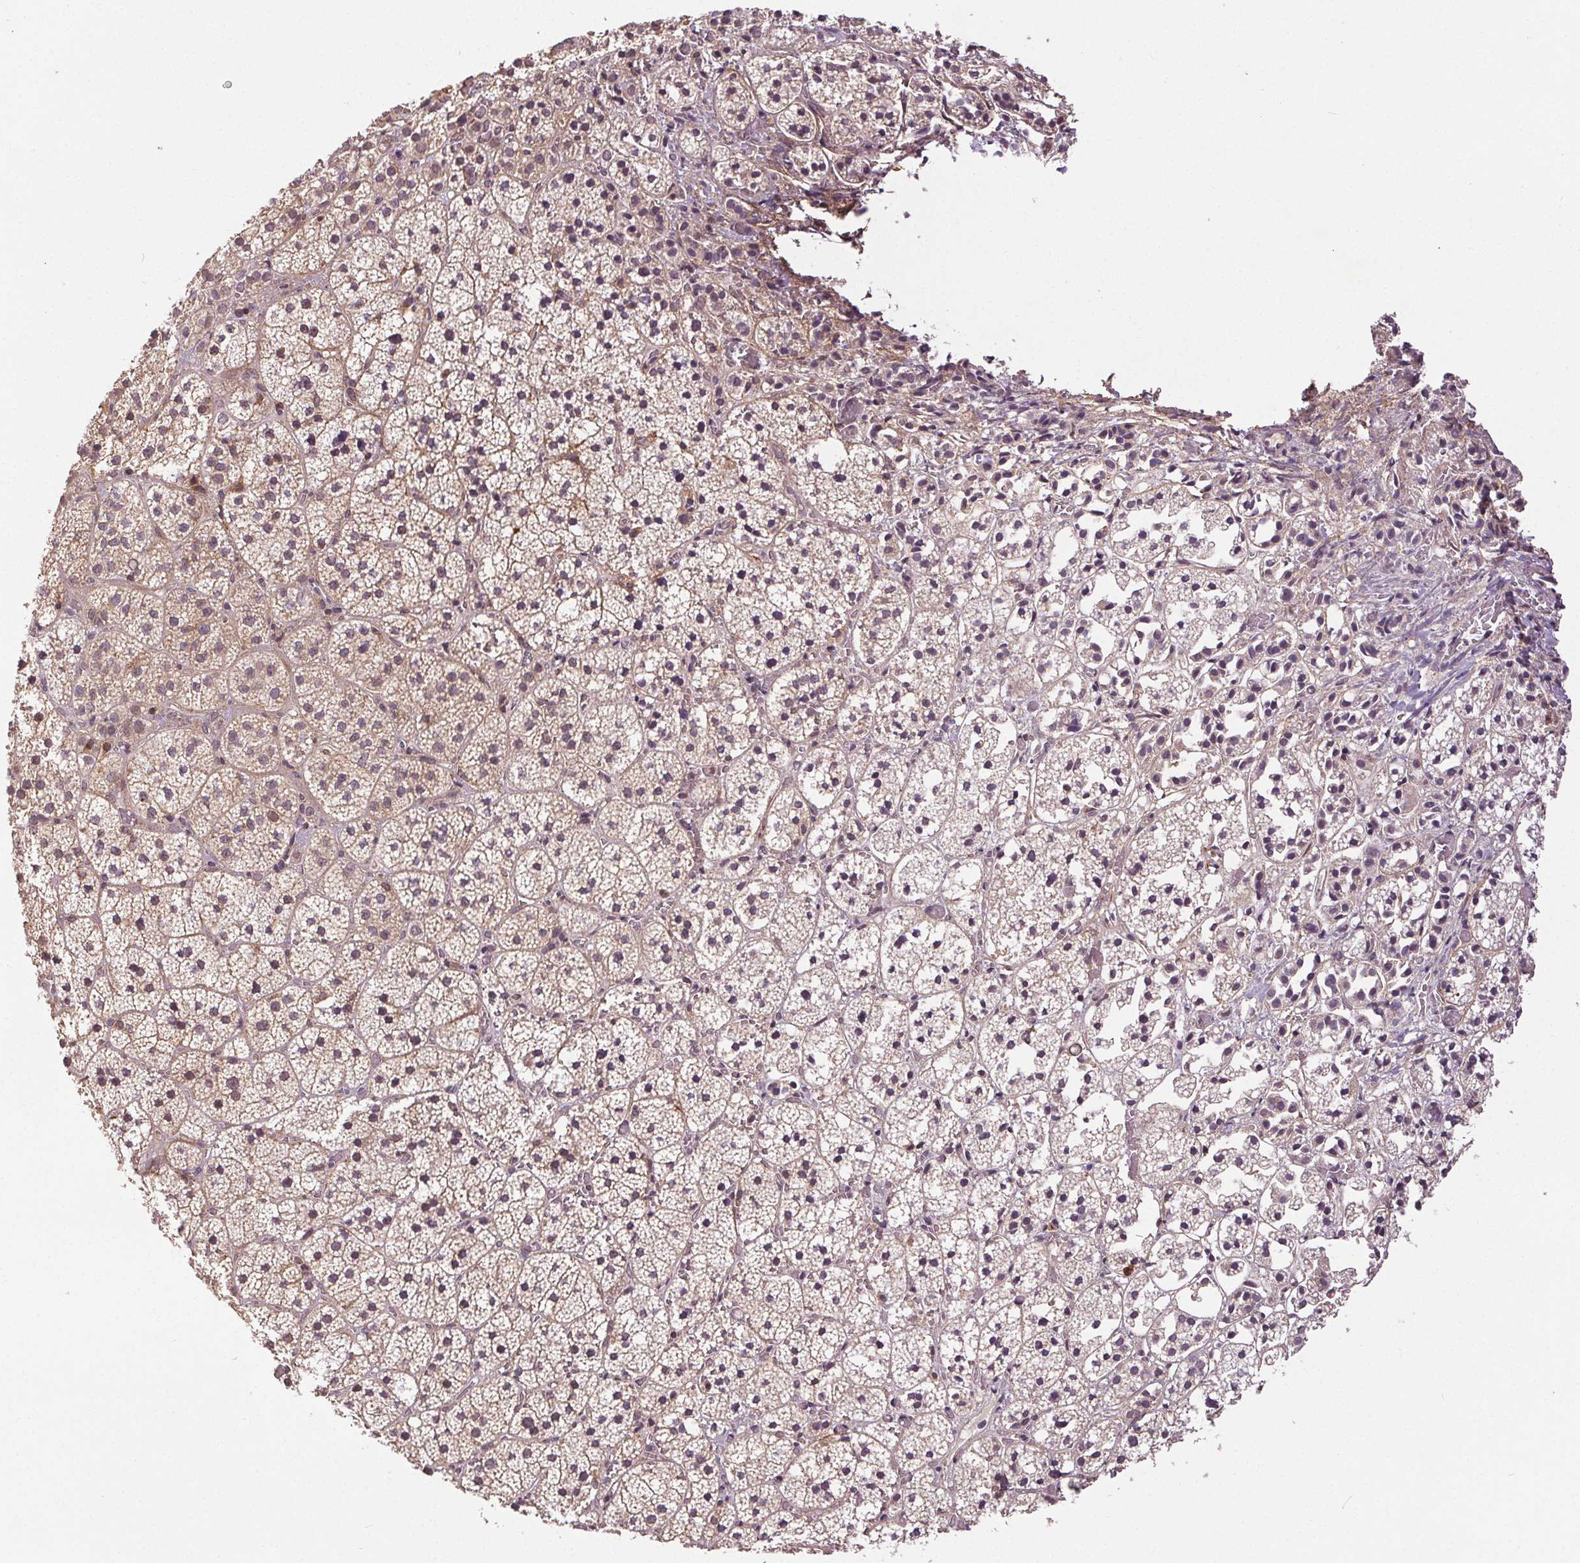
{"staining": {"intensity": "moderate", "quantity": "25%-75%", "location": "cytoplasmic/membranous"}, "tissue": "adrenal gland", "cell_type": "Glandular cells", "image_type": "normal", "snomed": [{"axis": "morphology", "description": "Normal tissue, NOS"}, {"axis": "topography", "description": "Adrenal gland"}], "caption": "Adrenal gland stained with immunohistochemistry (IHC) exhibits moderate cytoplasmic/membranous positivity in approximately 25%-75% of glandular cells.", "gene": "EPHB3", "patient": {"sex": "male", "age": 53}}